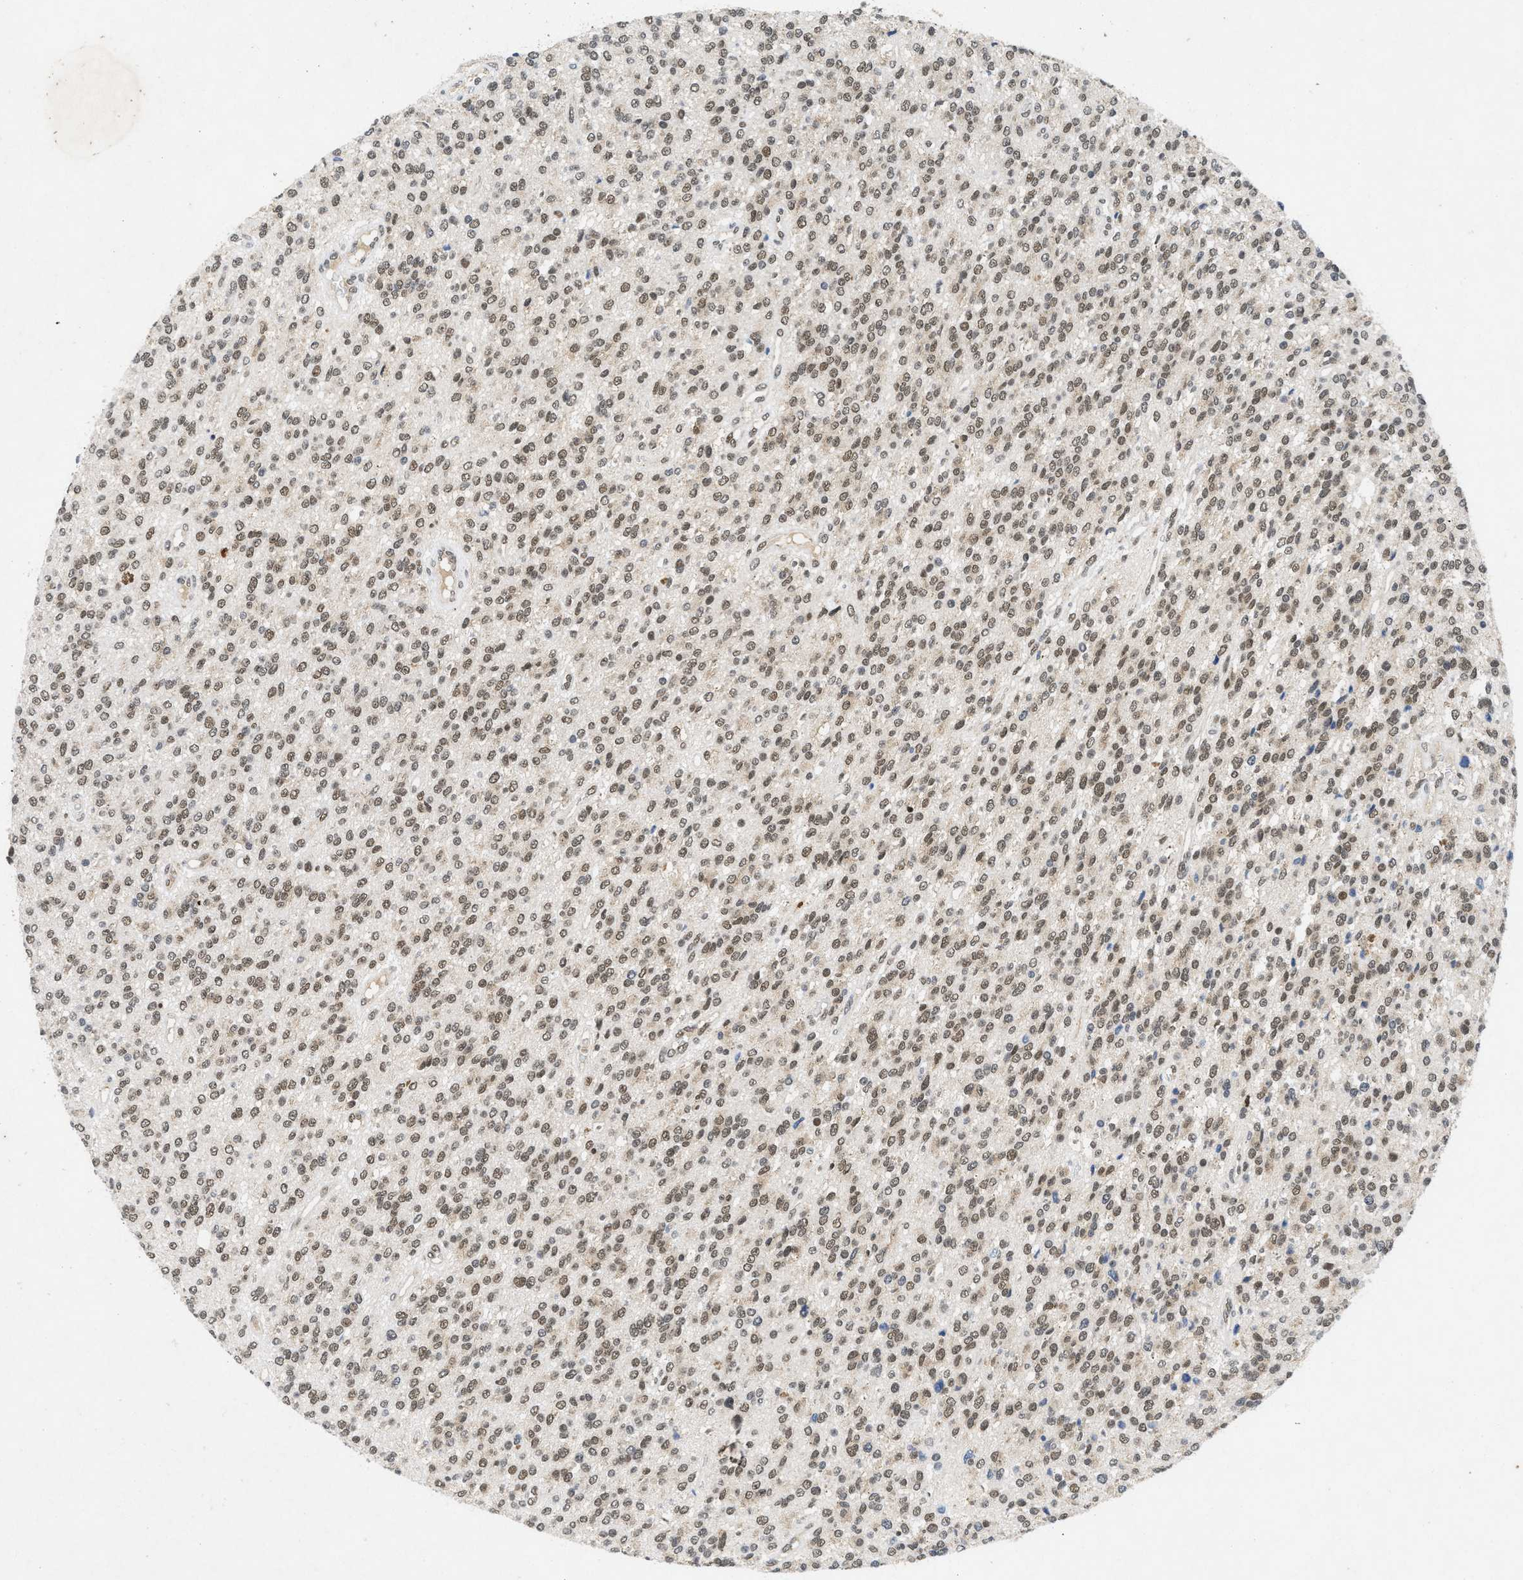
{"staining": {"intensity": "weak", "quantity": ">75%", "location": "nuclear"}, "tissue": "glioma", "cell_type": "Tumor cells", "image_type": "cancer", "snomed": [{"axis": "morphology", "description": "Glioma, malignant, High grade"}, {"axis": "topography", "description": "Brain"}], "caption": "This is an image of immunohistochemistry staining of high-grade glioma (malignant), which shows weak positivity in the nuclear of tumor cells.", "gene": "ZNF346", "patient": {"sex": "male", "age": 34}}